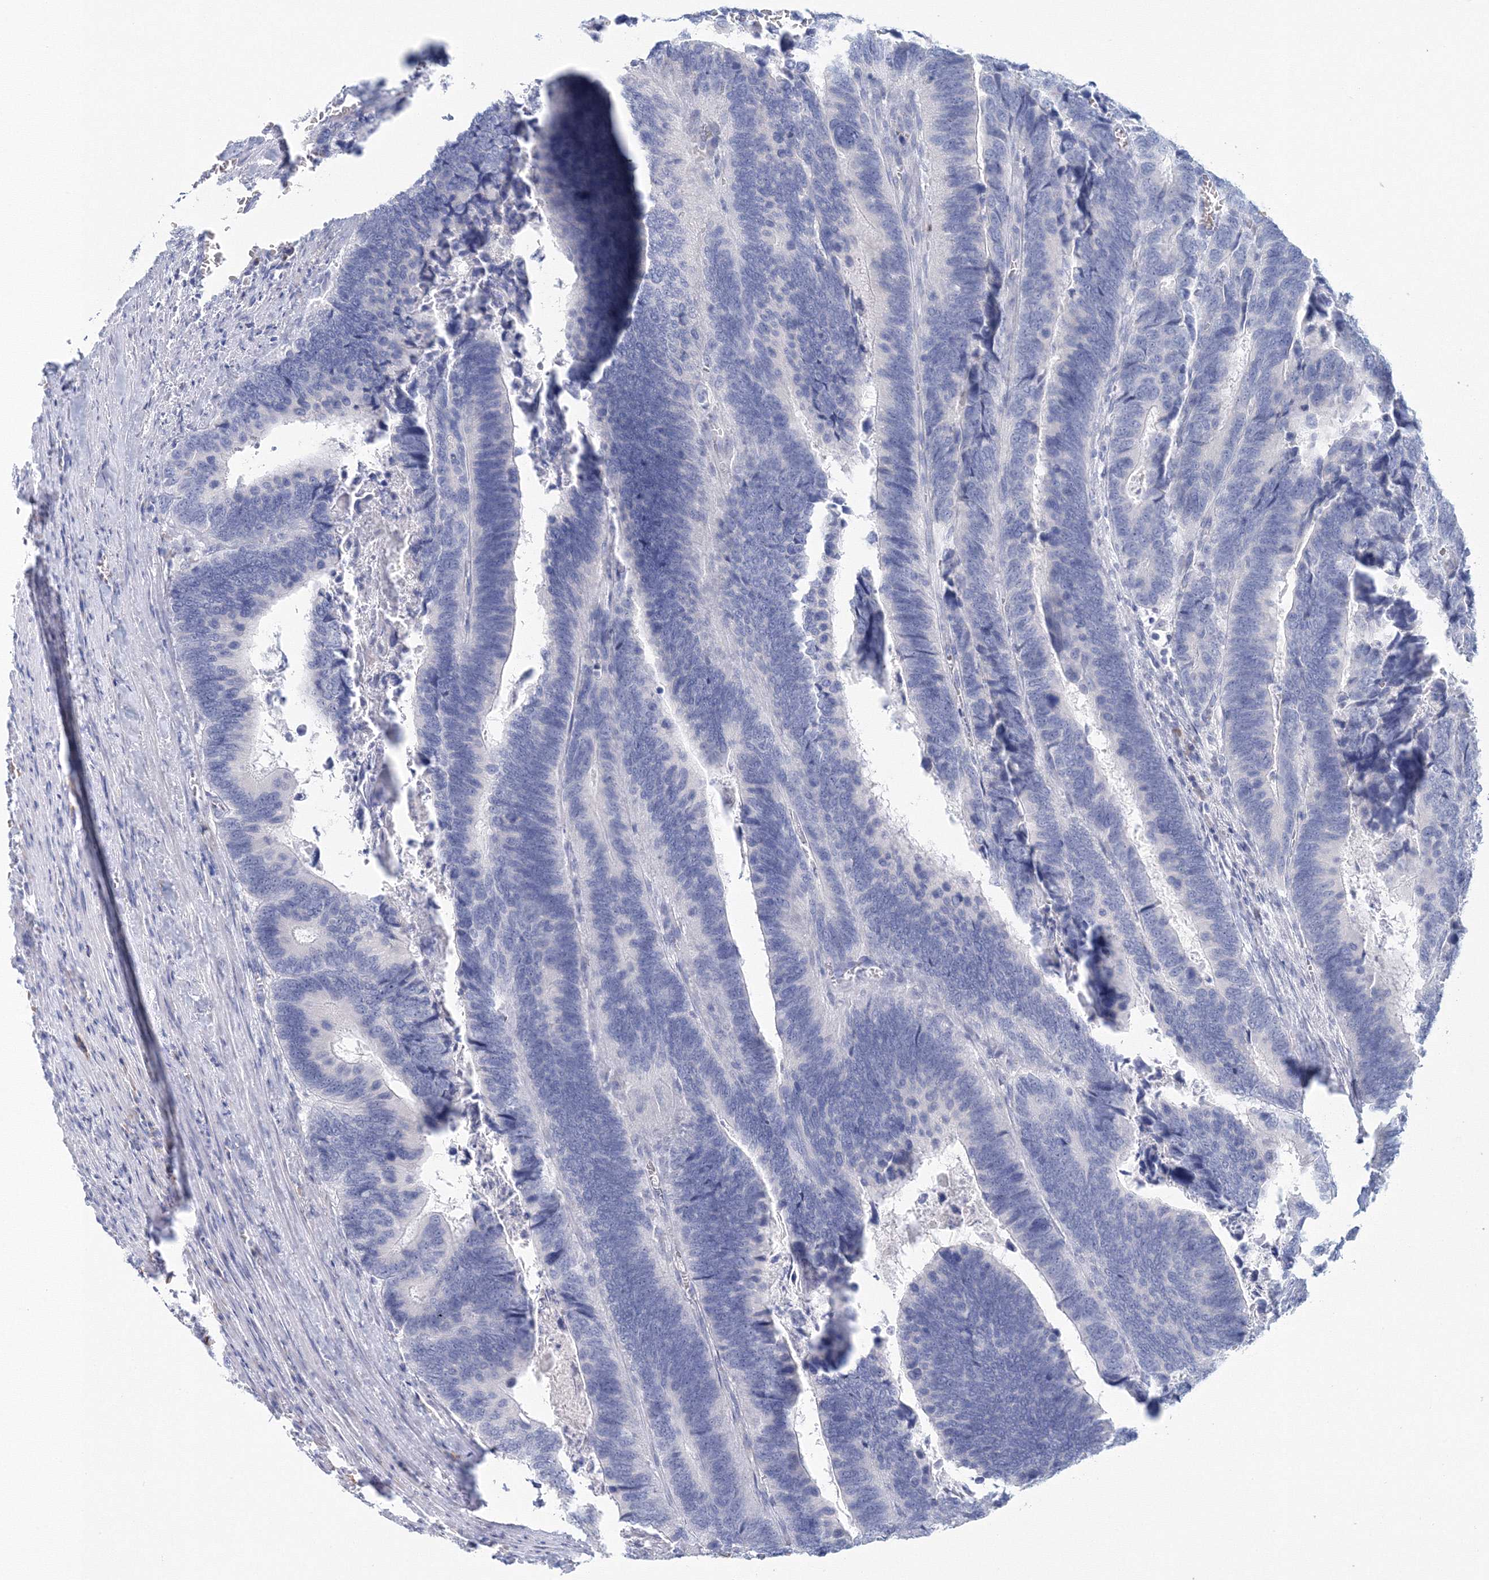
{"staining": {"intensity": "negative", "quantity": "none", "location": "none"}, "tissue": "colorectal cancer", "cell_type": "Tumor cells", "image_type": "cancer", "snomed": [{"axis": "morphology", "description": "Adenocarcinoma, NOS"}, {"axis": "topography", "description": "Colon"}], "caption": "A photomicrograph of colorectal cancer stained for a protein demonstrates no brown staining in tumor cells.", "gene": "VSIG1", "patient": {"sex": "male", "age": 72}}